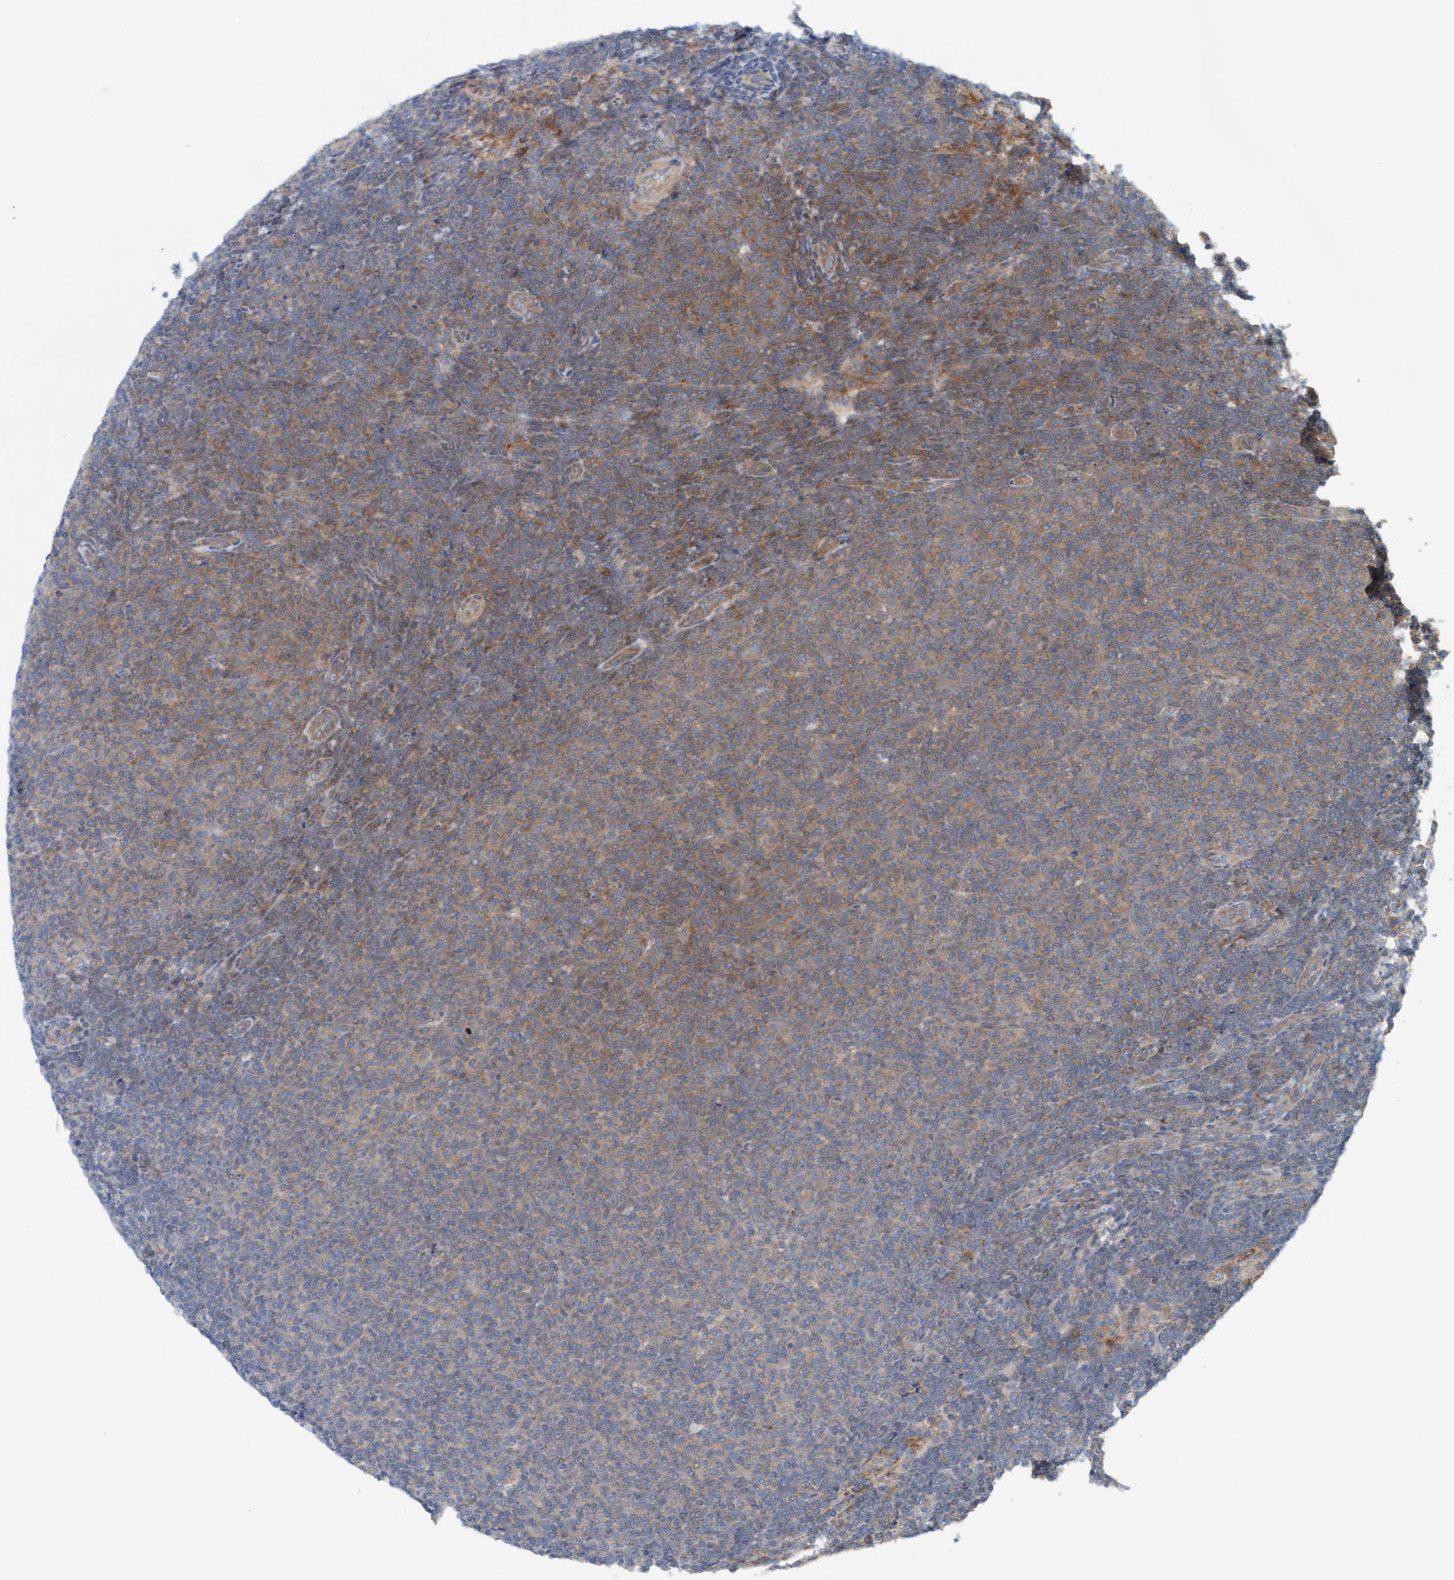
{"staining": {"intensity": "moderate", "quantity": "<25%", "location": "cytoplasmic/membranous"}, "tissue": "lymphoma", "cell_type": "Tumor cells", "image_type": "cancer", "snomed": [{"axis": "morphology", "description": "Malignant lymphoma, non-Hodgkin's type, Low grade"}, {"axis": "topography", "description": "Lymph node"}], "caption": "Immunohistochemistry (IHC) (DAB) staining of human low-grade malignant lymphoma, non-Hodgkin's type displays moderate cytoplasmic/membranous protein positivity in about <25% of tumor cells.", "gene": "UBAP1", "patient": {"sex": "male", "age": 66}}